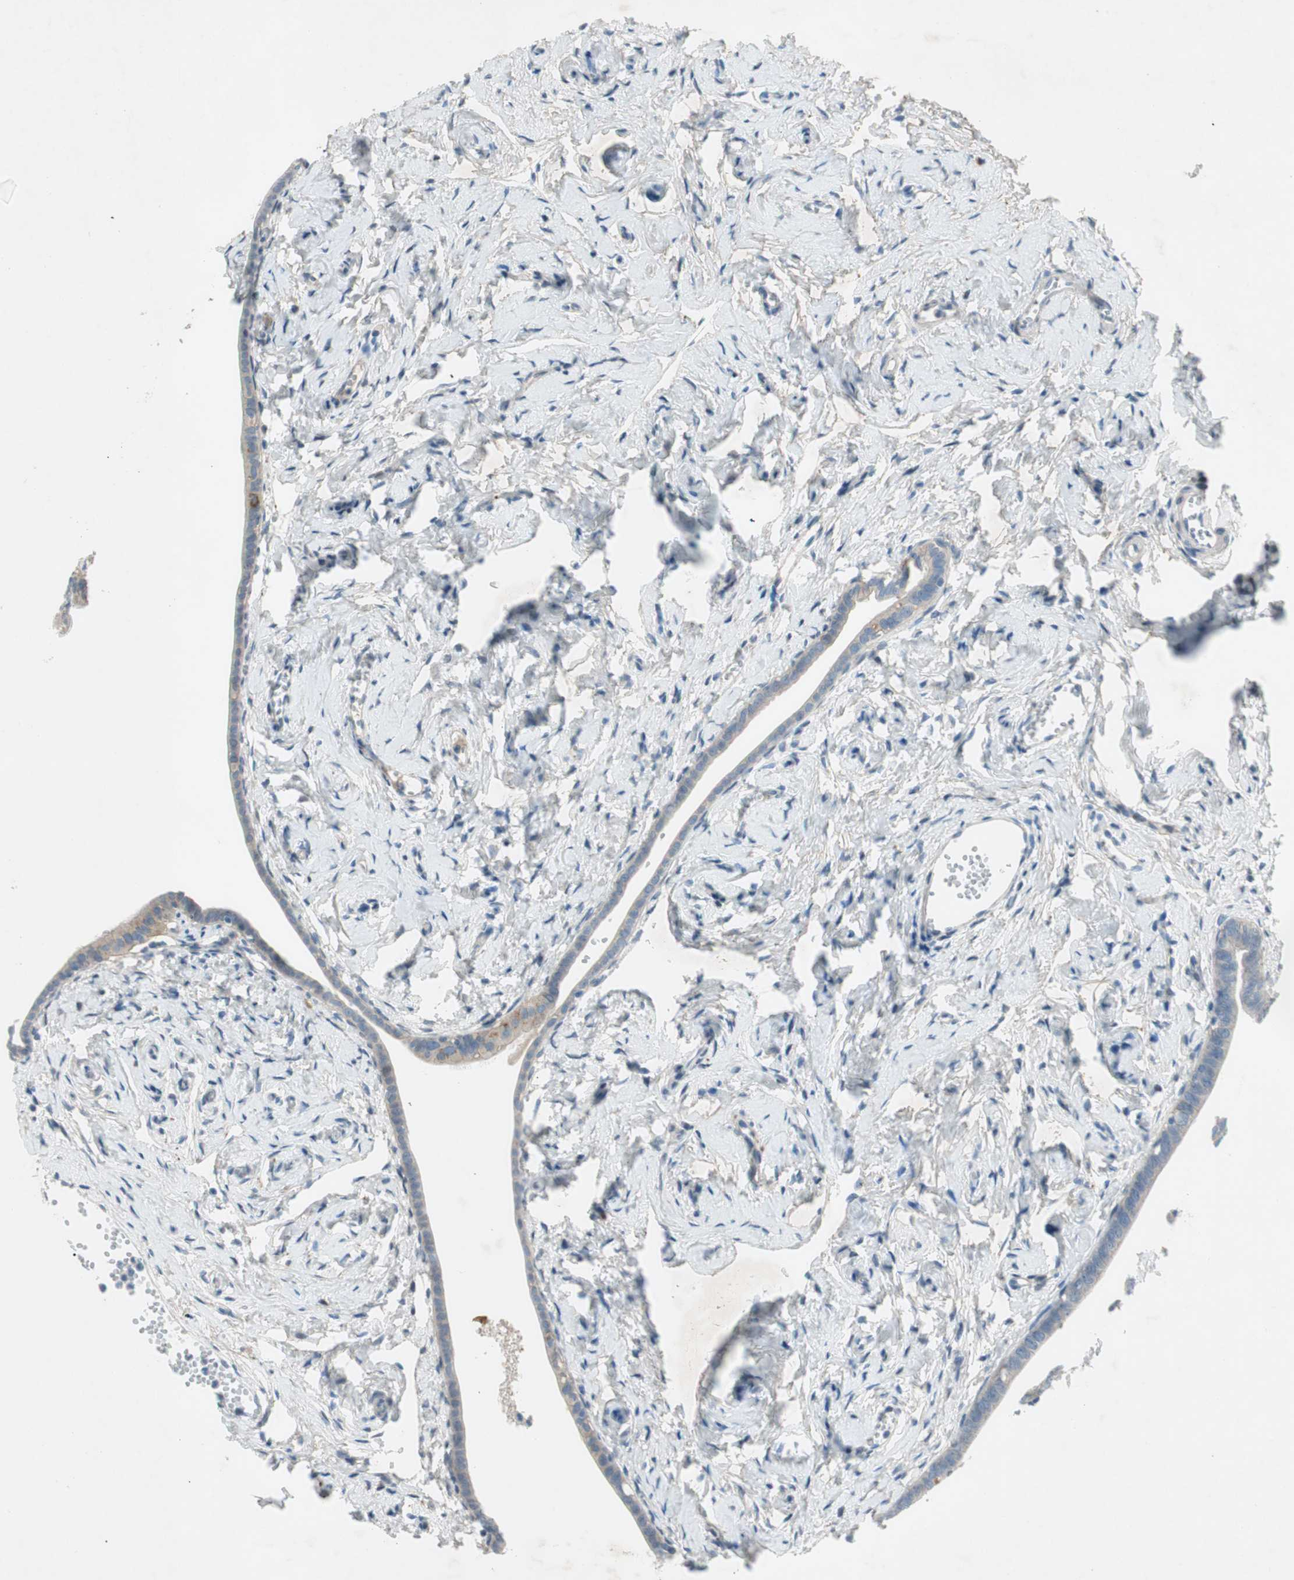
{"staining": {"intensity": "weak", "quantity": ">75%", "location": "cytoplasmic/membranous"}, "tissue": "fallopian tube", "cell_type": "Glandular cells", "image_type": "normal", "snomed": [{"axis": "morphology", "description": "Normal tissue, NOS"}, {"axis": "topography", "description": "Fallopian tube"}], "caption": "Weak cytoplasmic/membranous expression for a protein is seen in about >75% of glandular cells of unremarkable fallopian tube using immunohistochemistry.", "gene": "PRRG4", "patient": {"sex": "female", "age": 71}}